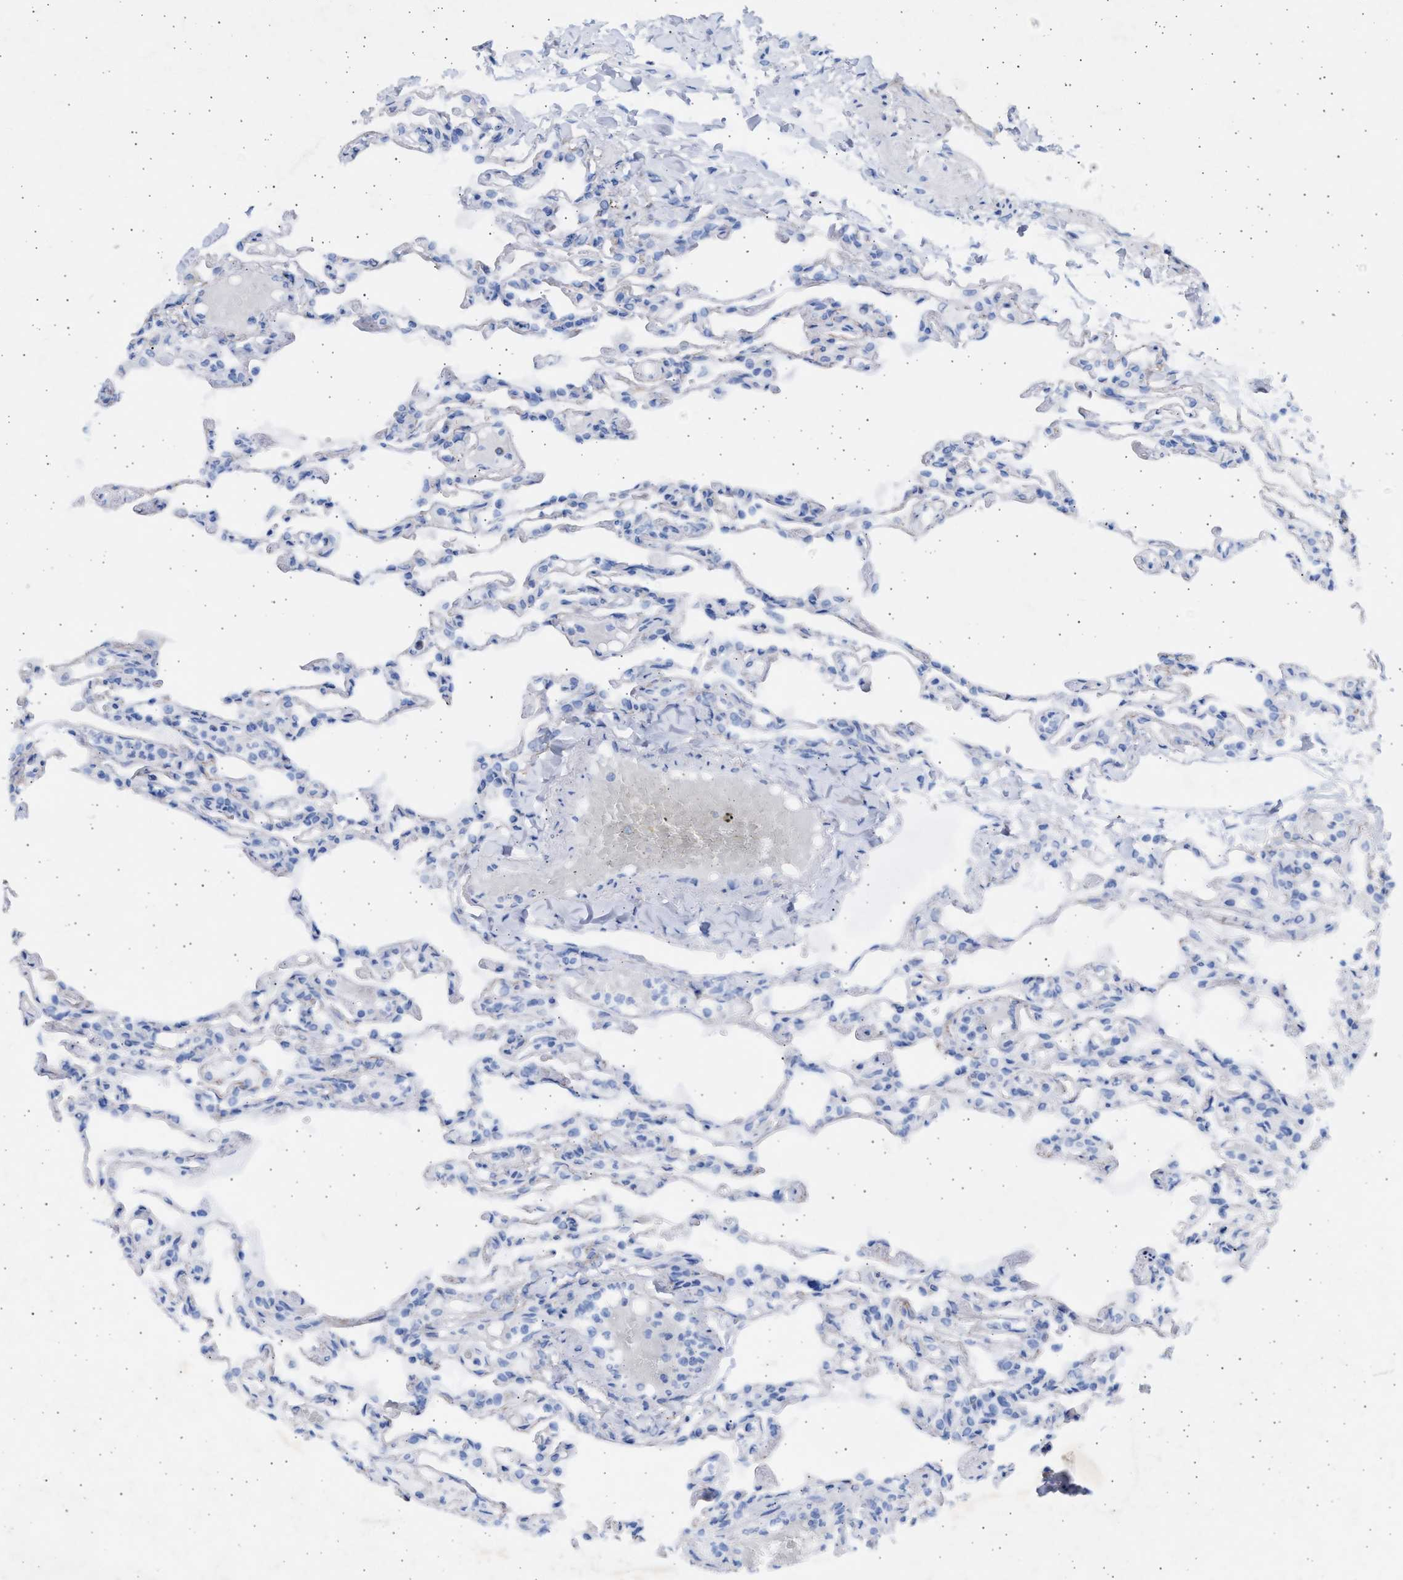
{"staining": {"intensity": "negative", "quantity": "none", "location": "none"}, "tissue": "lung", "cell_type": "Alveolar cells", "image_type": "normal", "snomed": [{"axis": "morphology", "description": "Normal tissue, NOS"}, {"axis": "topography", "description": "Lung"}], "caption": "Immunohistochemistry of unremarkable lung reveals no expression in alveolar cells. Nuclei are stained in blue.", "gene": "NBR1", "patient": {"sex": "male", "age": 21}}